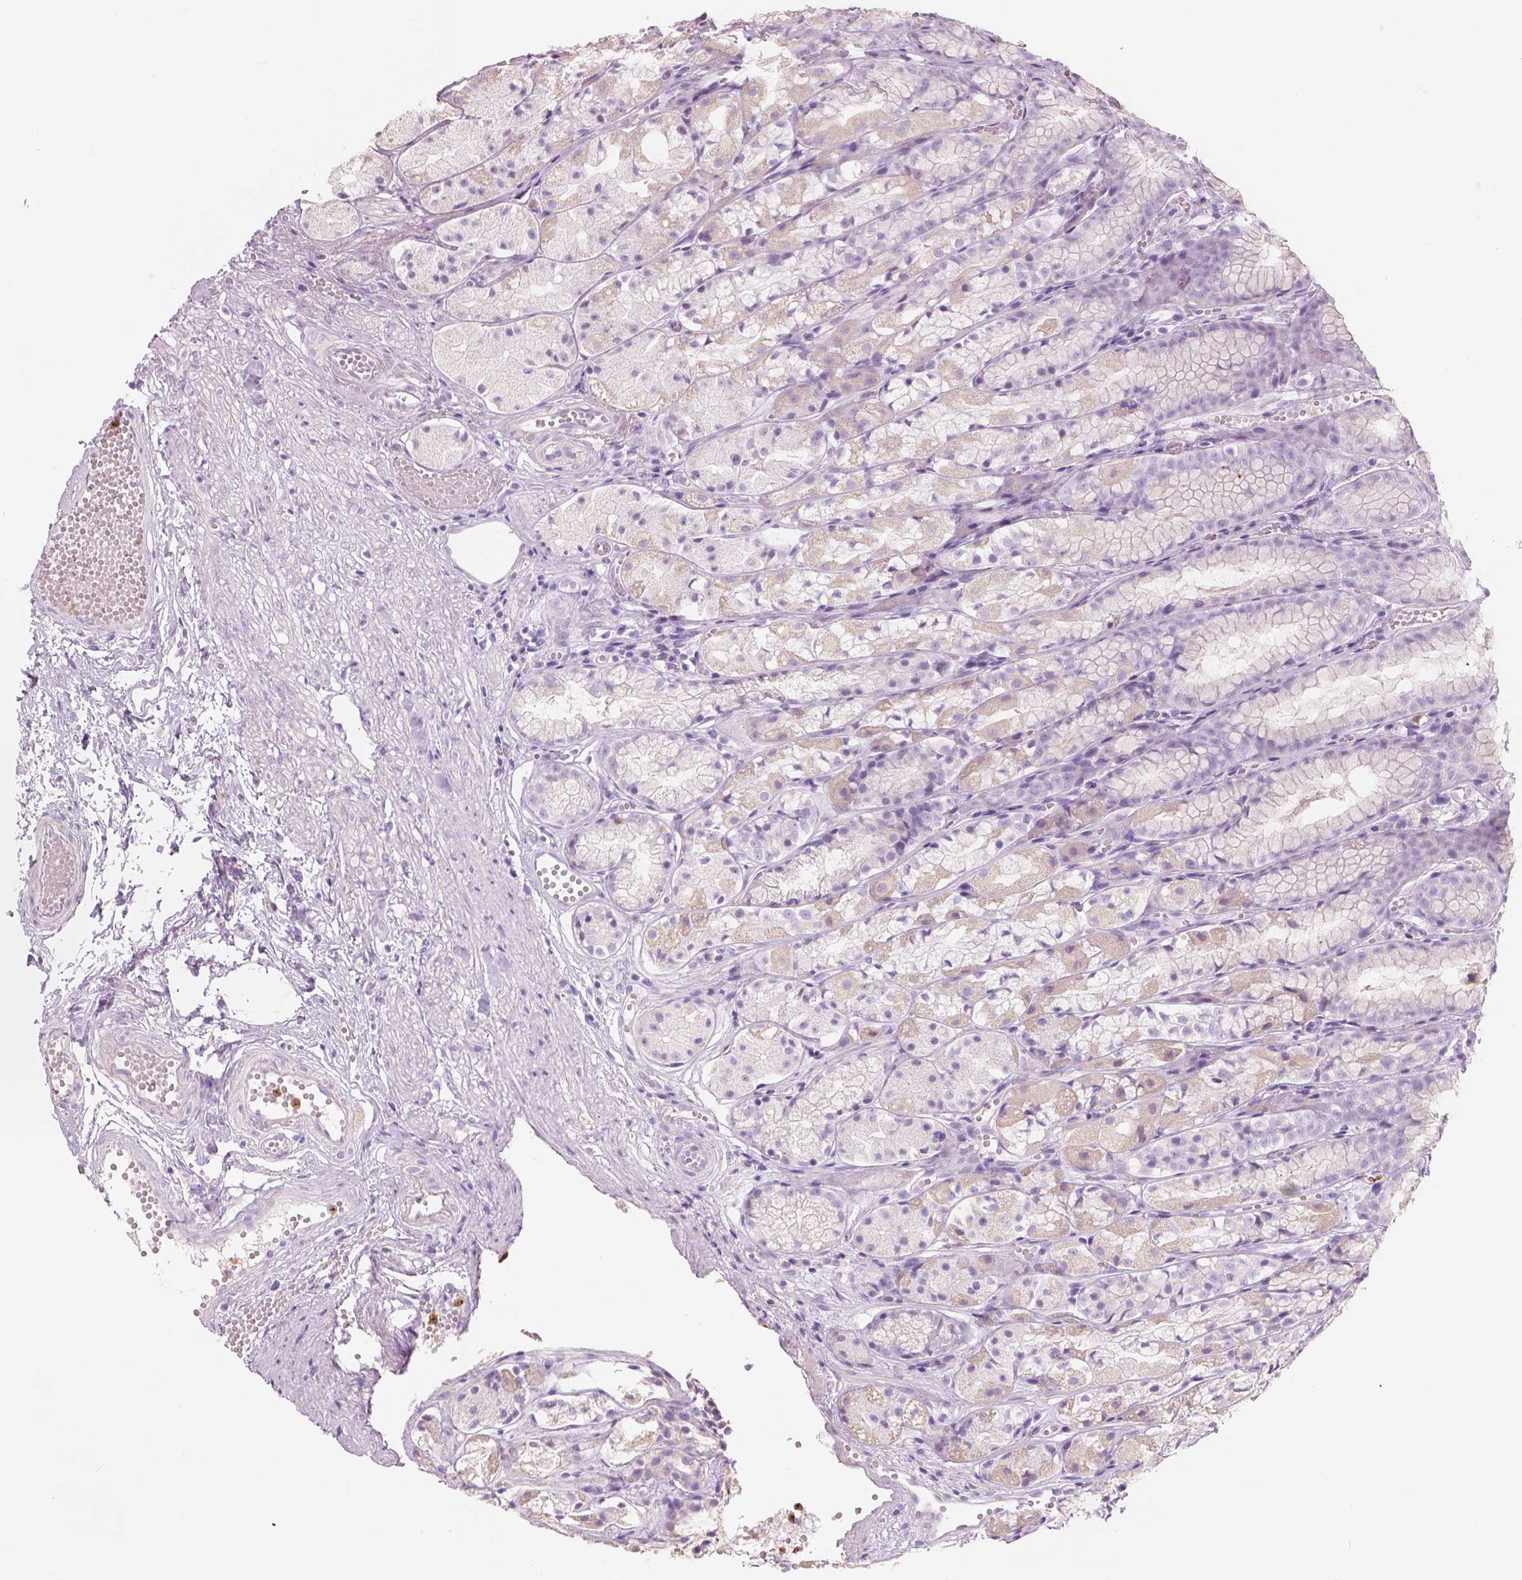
{"staining": {"intensity": "weak", "quantity": "<25%", "location": "cytoplasmic/membranous"}, "tissue": "stomach", "cell_type": "Glandular cells", "image_type": "normal", "snomed": [{"axis": "morphology", "description": "Normal tissue, NOS"}, {"axis": "topography", "description": "Stomach"}], "caption": "High magnification brightfield microscopy of benign stomach stained with DAB (3,3'-diaminobenzidine) (brown) and counterstained with hematoxylin (blue): glandular cells show no significant expression.", "gene": "CXCR2", "patient": {"sex": "male", "age": 70}}